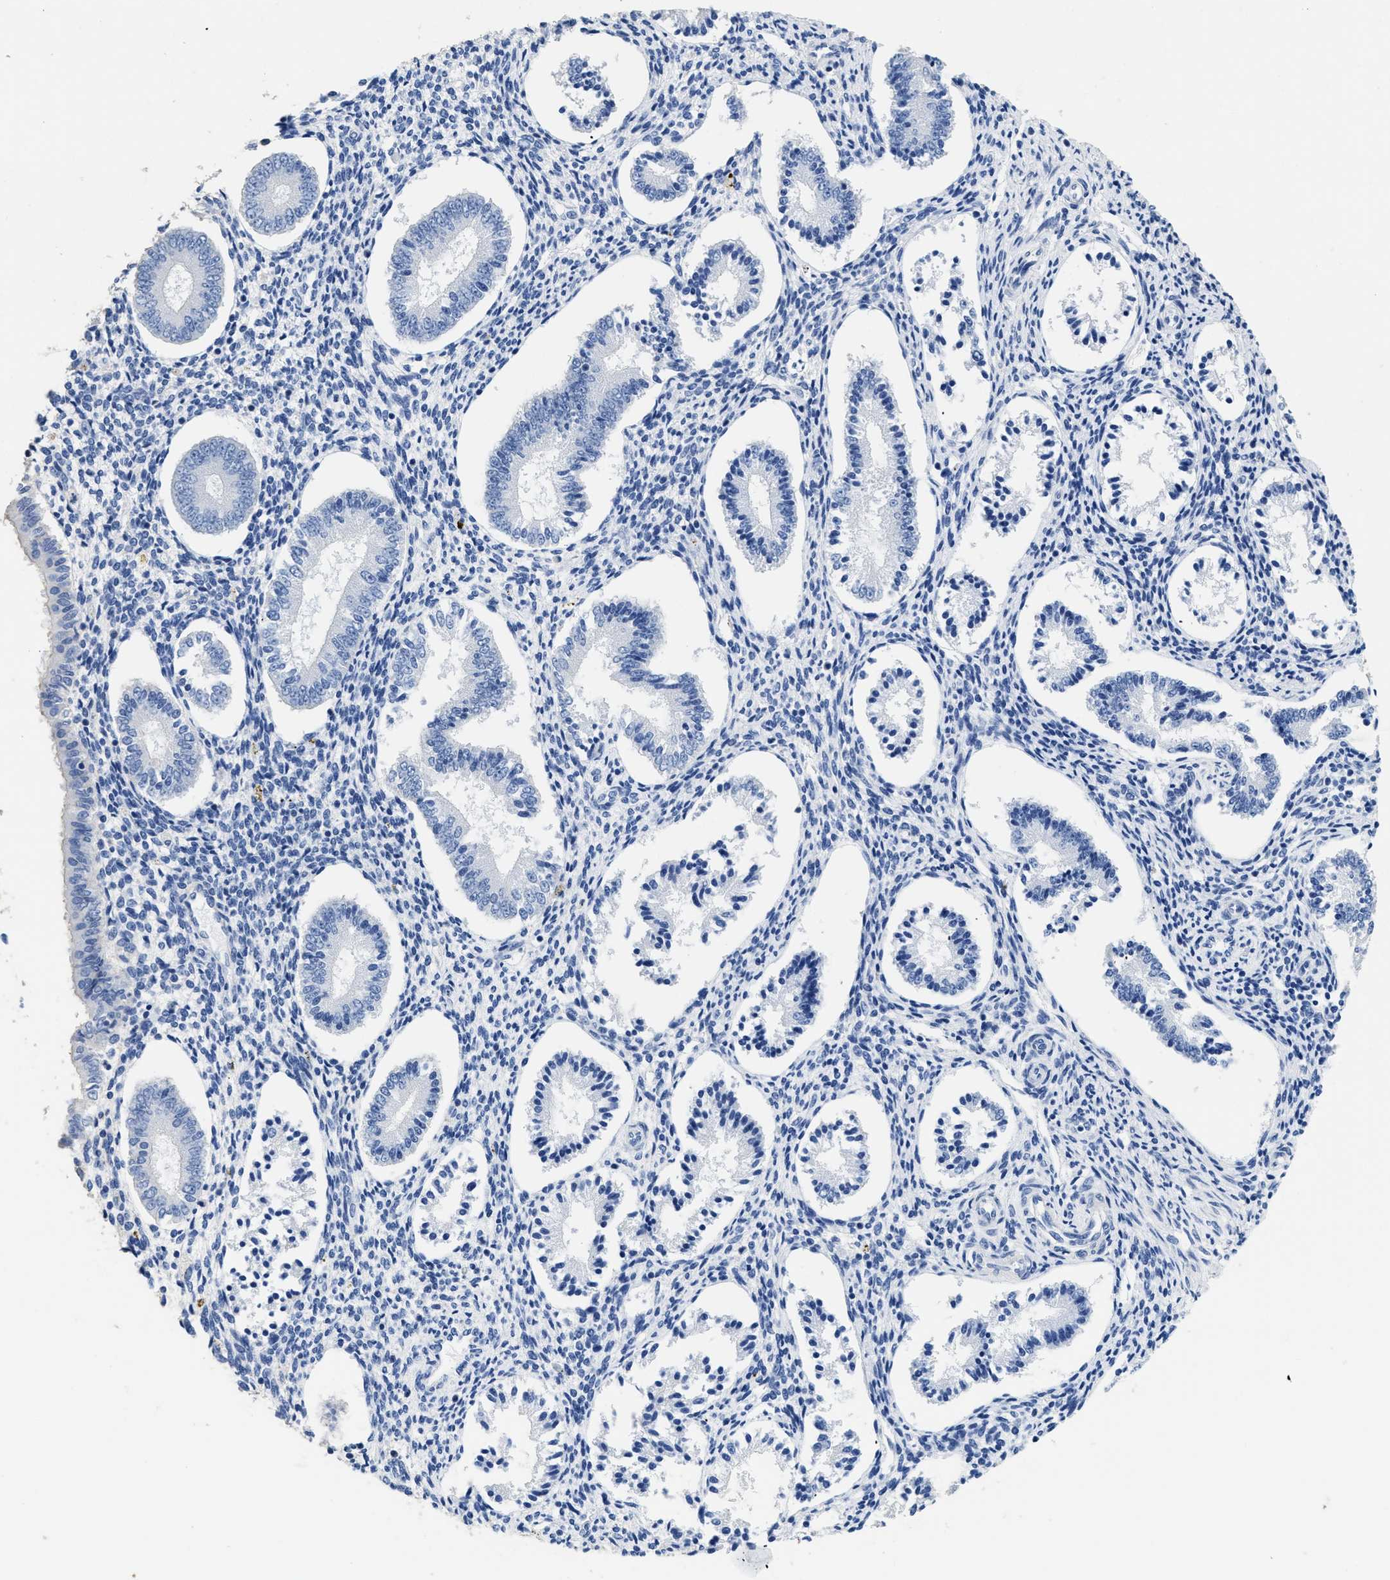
{"staining": {"intensity": "negative", "quantity": "none", "location": "none"}, "tissue": "endometrium", "cell_type": "Cells in endometrial stroma", "image_type": "normal", "snomed": [{"axis": "morphology", "description": "Normal tissue, NOS"}, {"axis": "topography", "description": "Endometrium"}], "caption": "The micrograph shows no significant staining in cells in endometrial stroma of endometrium.", "gene": "DLC1", "patient": {"sex": "female", "age": 42}}